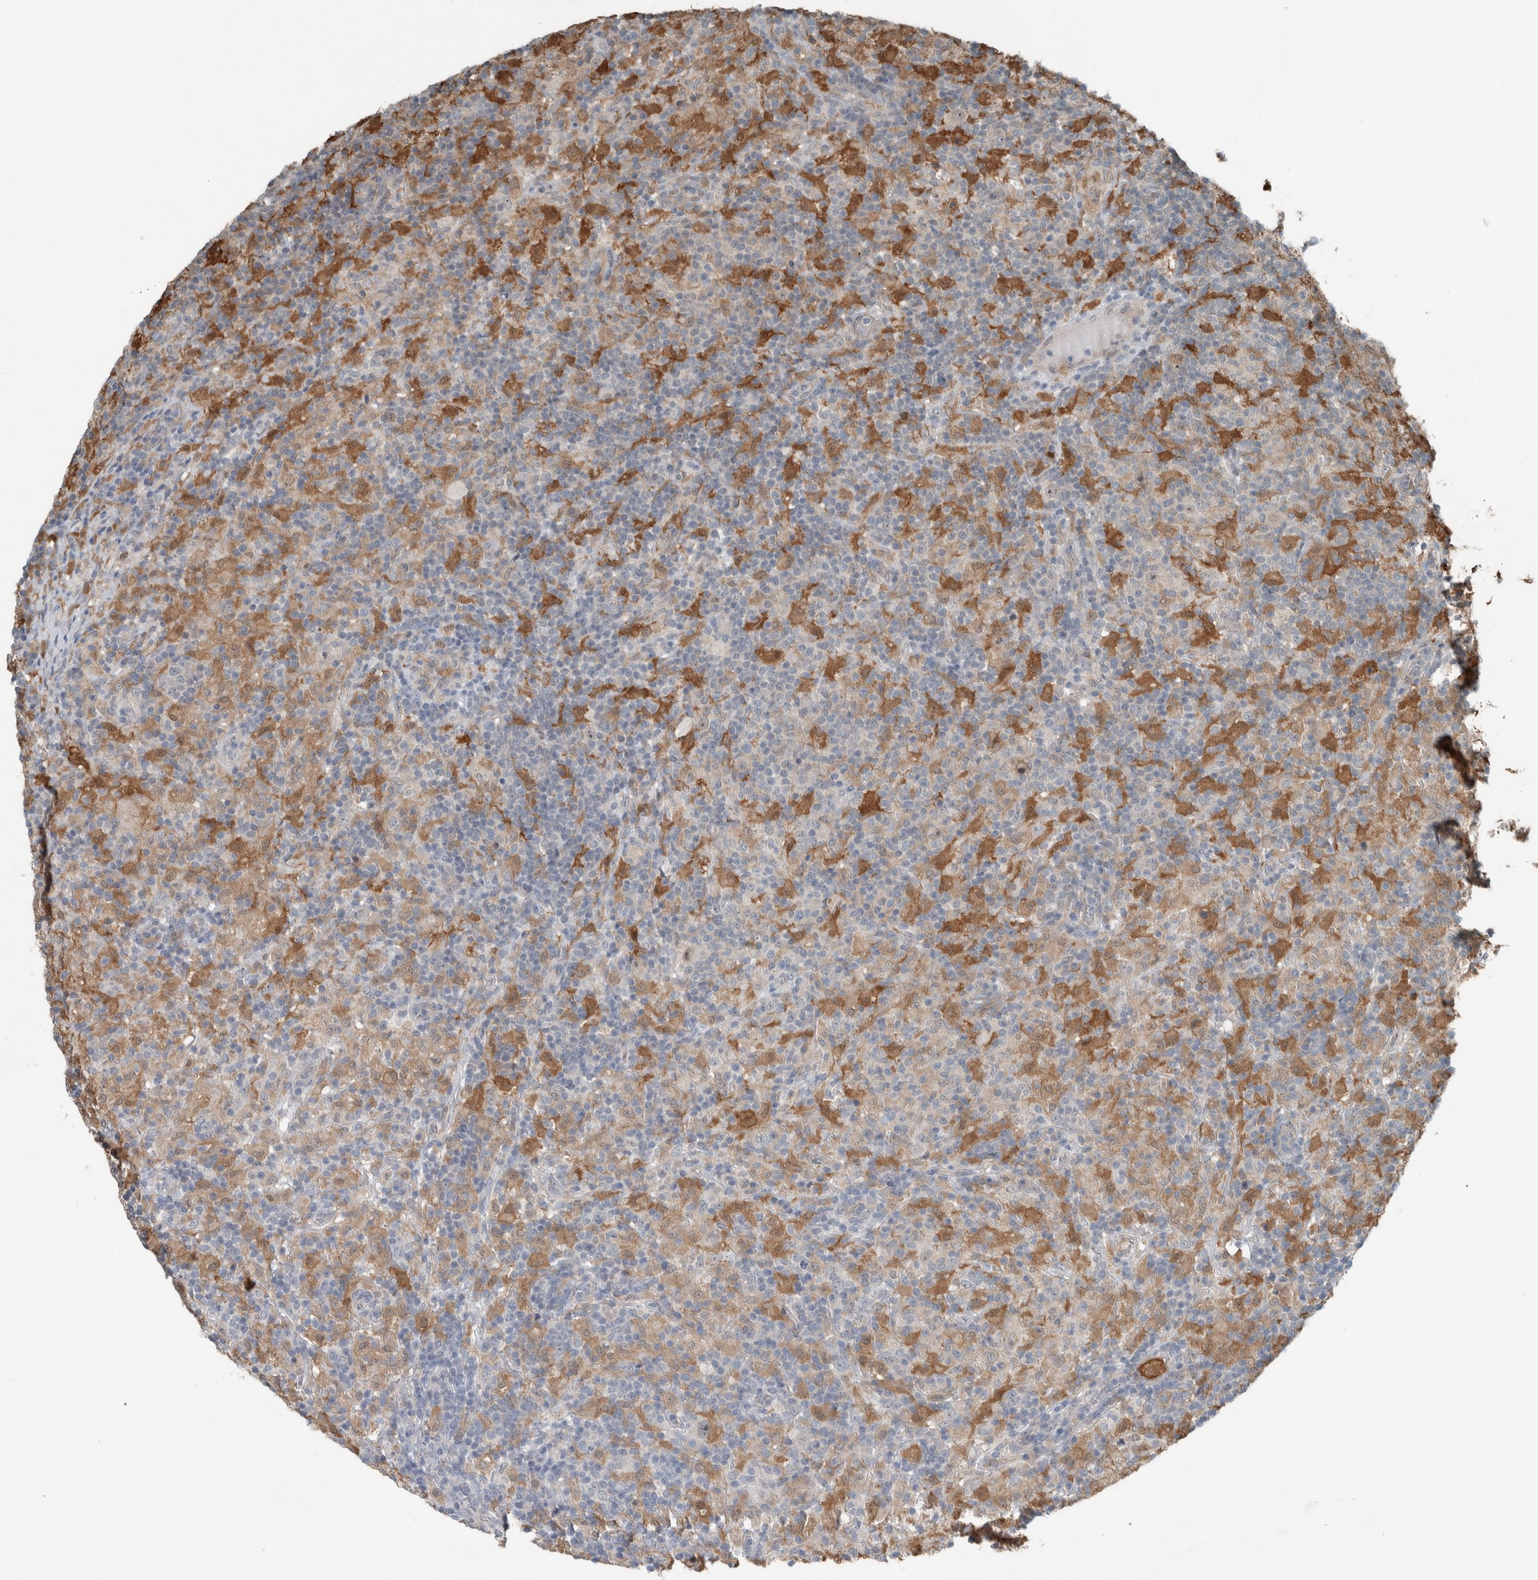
{"staining": {"intensity": "negative", "quantity": "none", "location": "none"}, "tissue": "lymphoma", "cell_type": "Tumor cells", "image_type": "cancer", "snomed": [{"axis": "morphology", "description": "Hodgkin's disease, NOS"}, {"axis": "topography", "description": "Lymph node"}], "caption": "Tumor cells show no significant protein expression in lymphoma.", "gene": "RALGDS", "patient": {"sex": "male", "age": 70}}